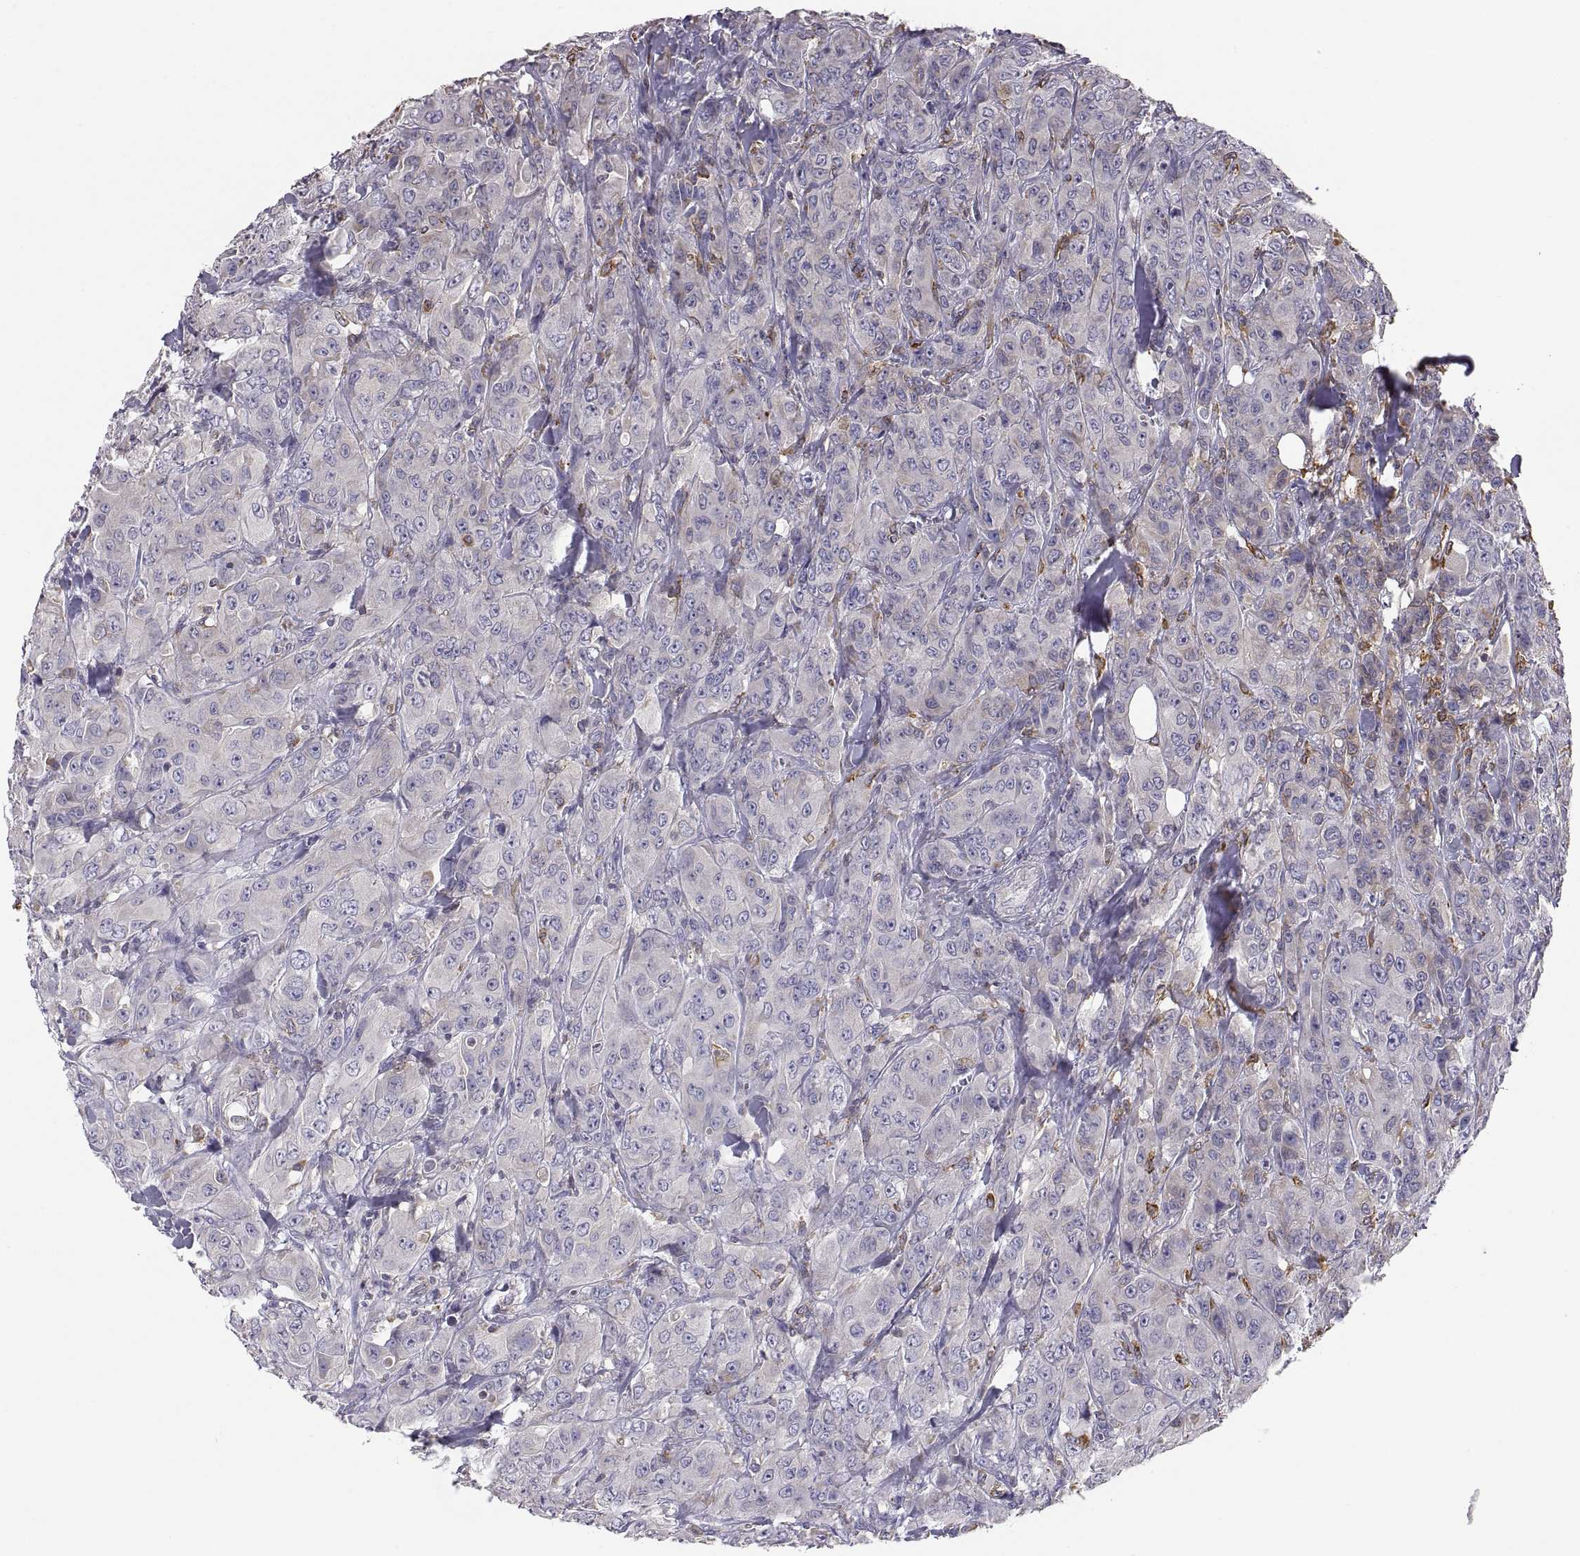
{"staining": {"intensity": "weak", "quantity": "<25%", "location": "cytoplasmic/membranous"}, "tissue": "breast cancer", "cell_type": "Tumor cells", "image_type": "cancer", "snomed": [{"axis": "morphology", "description": "Duct carcinoma"}, {"axis": "topography", "description": "Breast"}], "caption": "The IHC histopathology image has no significant expression in tumor cells of infiltrating ductal carcinoma (breast) tissue.", "gene": "ERO1A", "patient": {"sex": "female", "age": 43}}